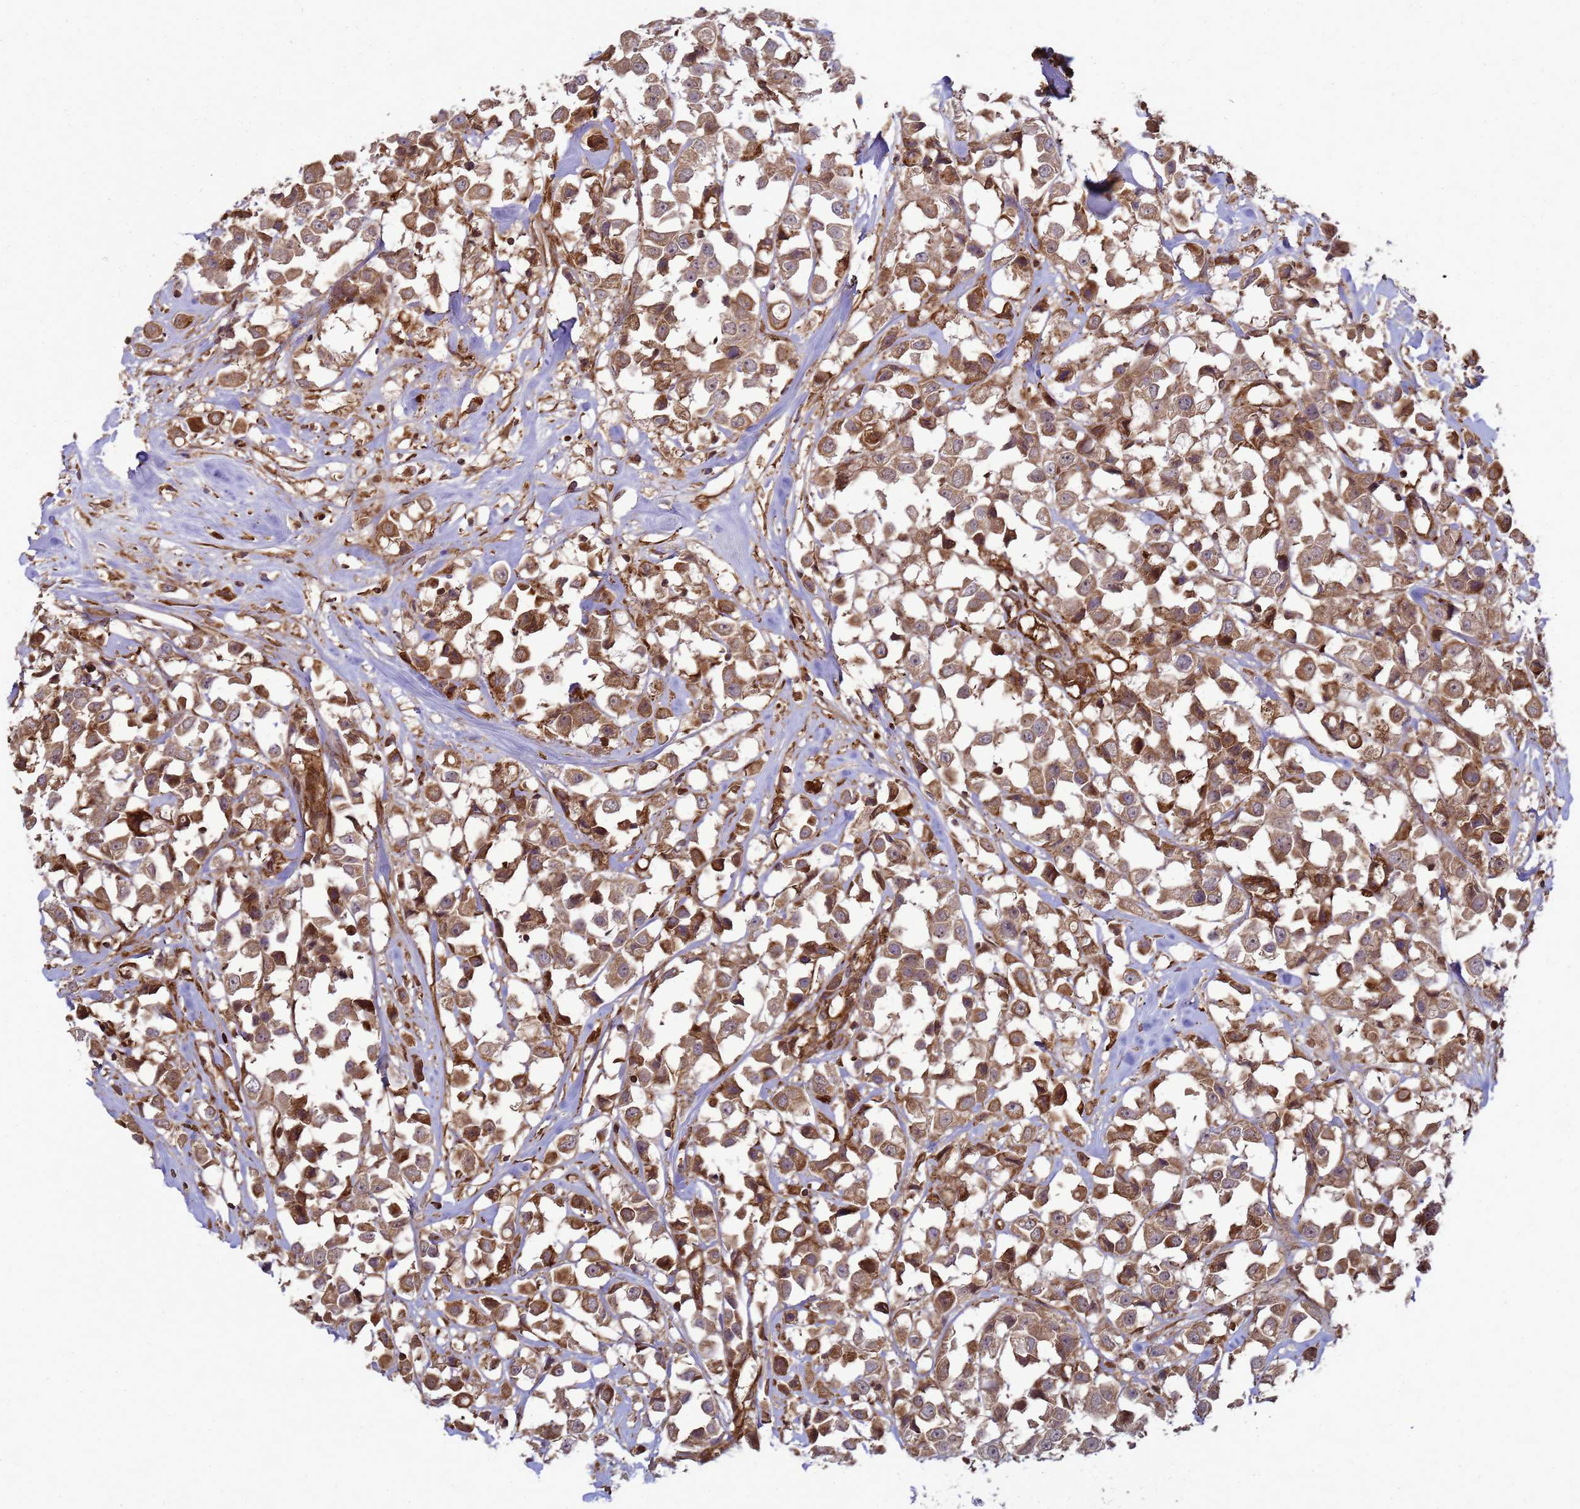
{"staining": {"intensity": "moderate", "quantity": ">75%", "location": "cytoplasmic/membranous"}, "tissue": "breast cancer", "cell_type": "Tumor cells", "image_type": "cancer", "snomed": [{"axis": "morphology", "description": "Duct carcinoma"}, {"axis": "topography", "description": "Breast"}], "caption": "This is a photomicrograph of immunohistochemistry staining of breast cancer (invasive ductal carcinoma), which shows moderate positivity in the cytoplasmic/membranous of tumor cells.", "gene": "CNOT1", "patient": {"sex": "female", "age": 61}}